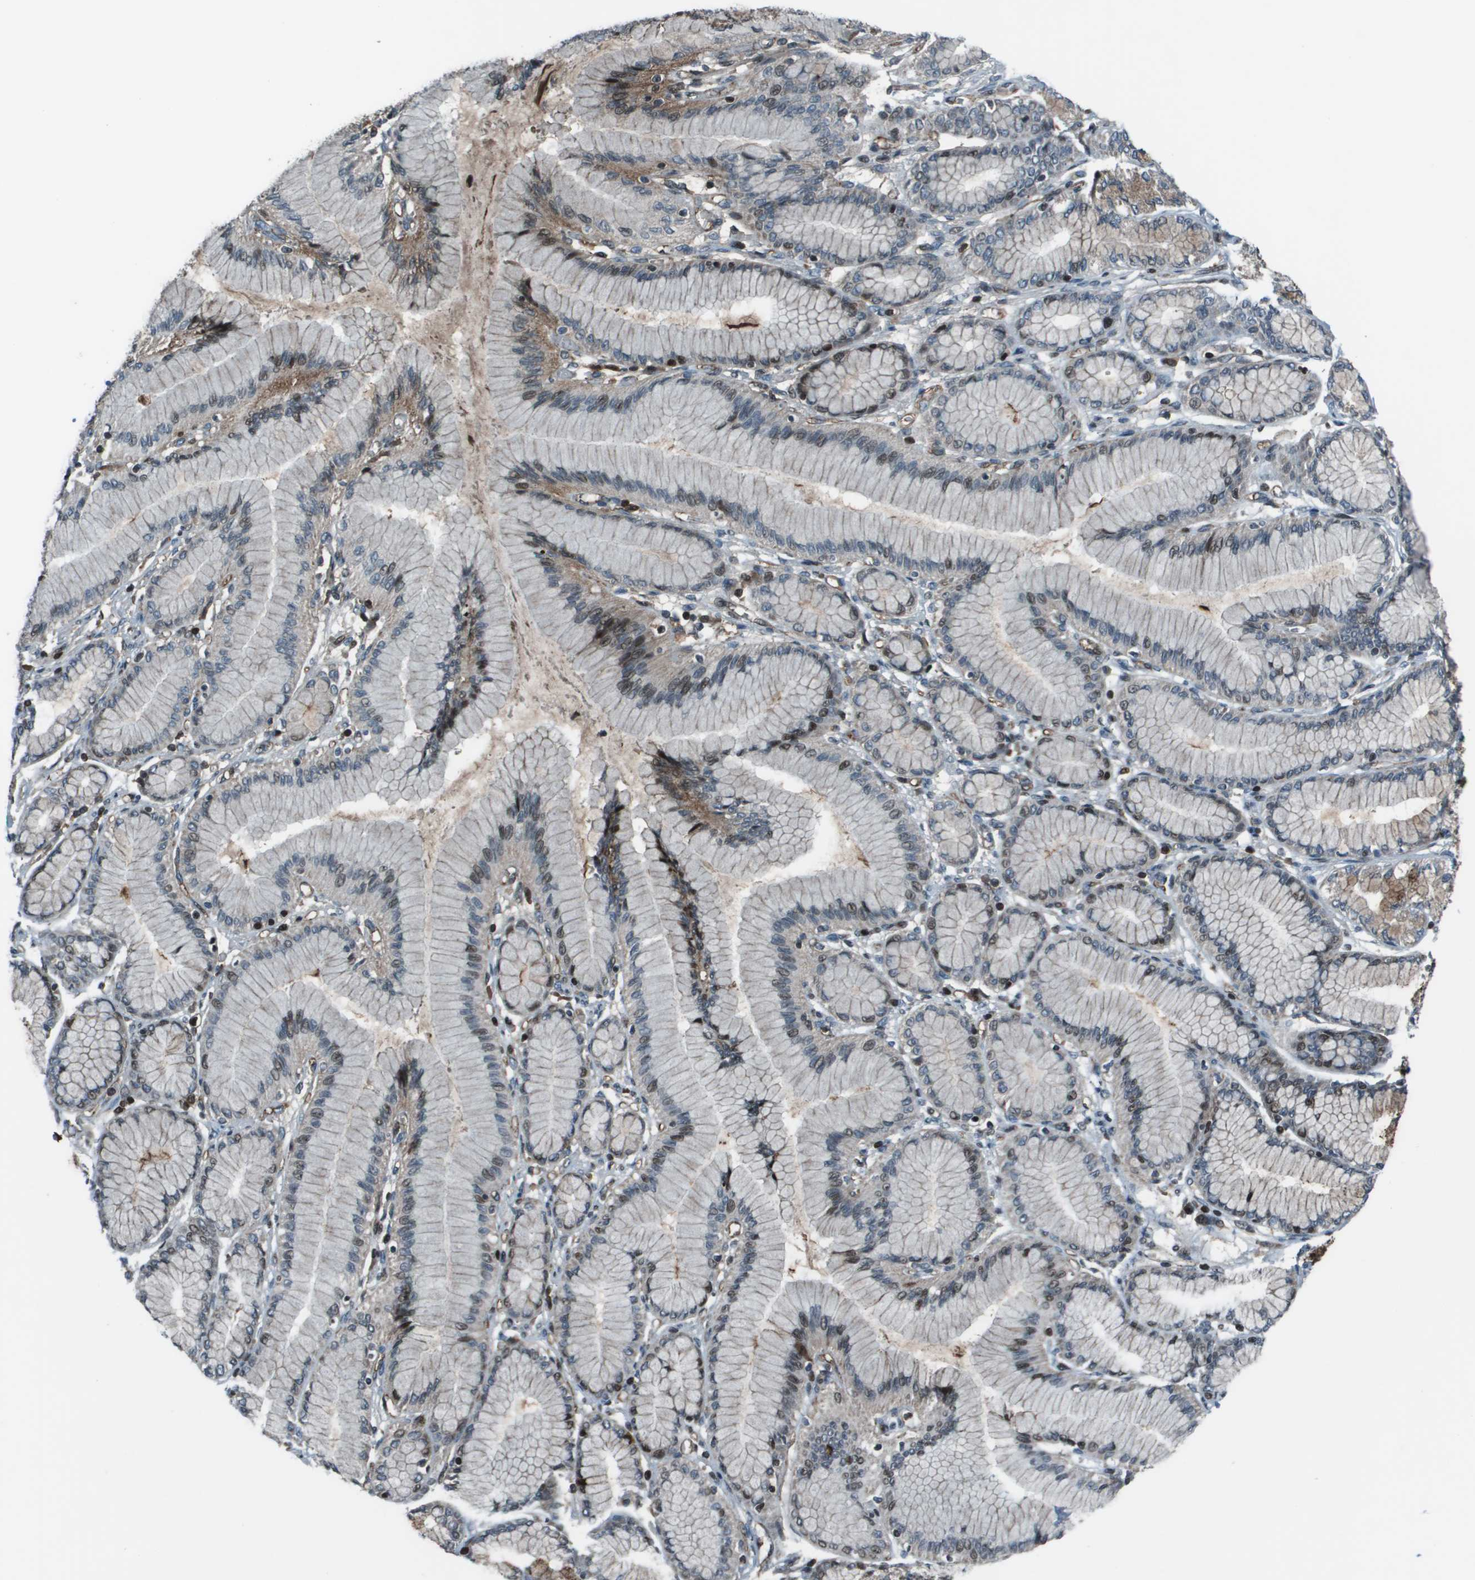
{"staining": {"intensity": "negative", "quantity": "none", "location": "none"}, "tissue": "stomach cancer", "cell_type": "Tumor cells", "image_type": "cancer", "snomed": [{"axis": "morphology", "description": "Normal tissue, NOS"}, {"axis": "morphology", "description": "Adenocarcinoma, NOS"}, {"axis": "topography", "description": "Stomach, upper"}, {"axis": "topography", "description": "Stomach"}], "caption": "A micrograph of stomach cancer stained for a protein shows no brown staining in tumor cells.", "gene": "CXCL12", "patient": {"sex": "female", "age": 65}}